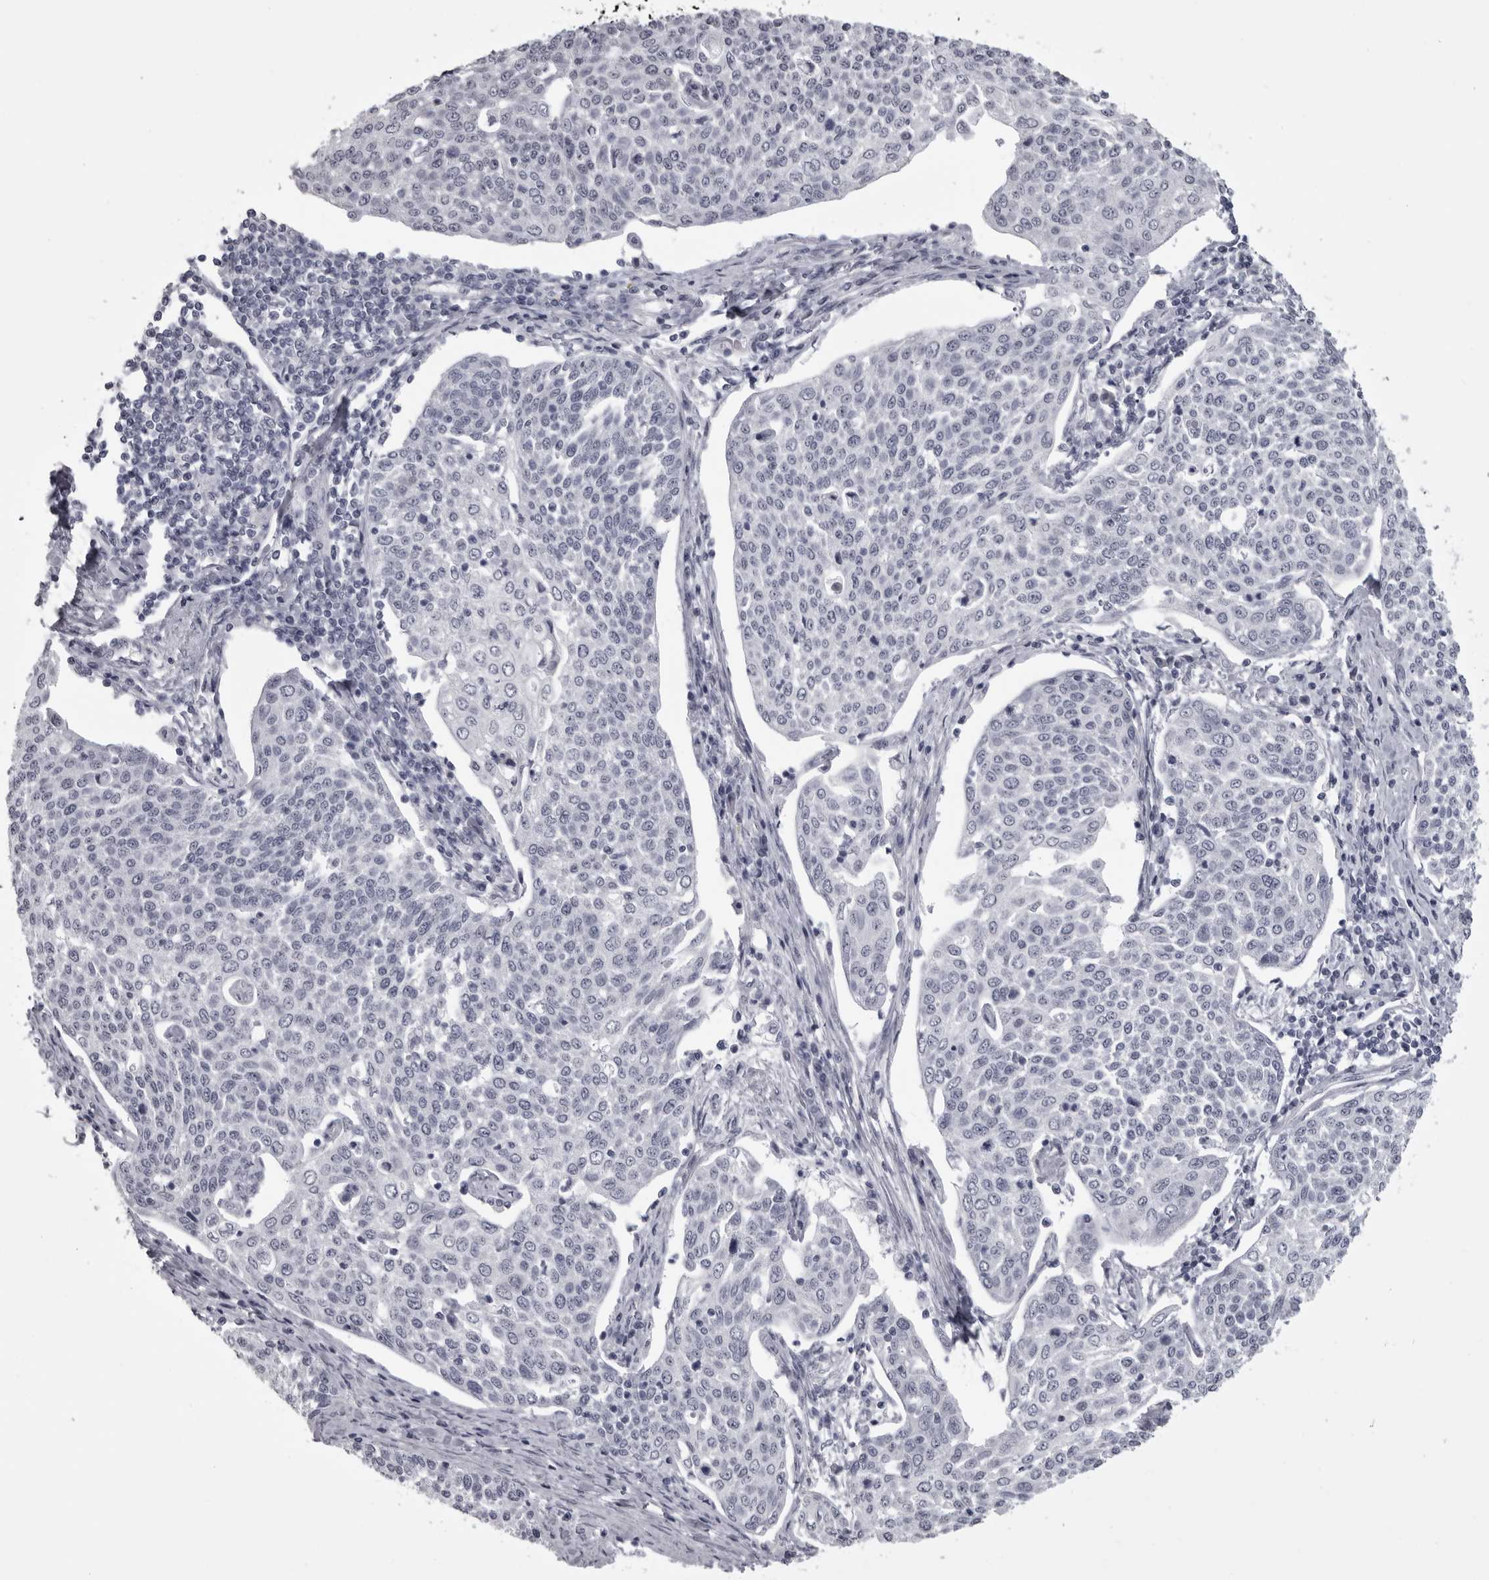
{"staining": {"intensity": "negative", "quantity": "none", "location": "none"}, "tissue": "cervical cancer", "cell_type": "Tumor cells", "image_type": "cancer", "snomed": [{"axis": "morphology", "description": "Squamous cell carcinoma, NOS"}, {"axis": "topography", "description": "Cervix"}], "caption": "Immunohistochemistry micrograph of cervical squamous cell carcinoma stained for a protein (brown), which shows no staining in tumor cells.", "gene": "EPHA10", "patient": {"sex": "female", "age": 34}}